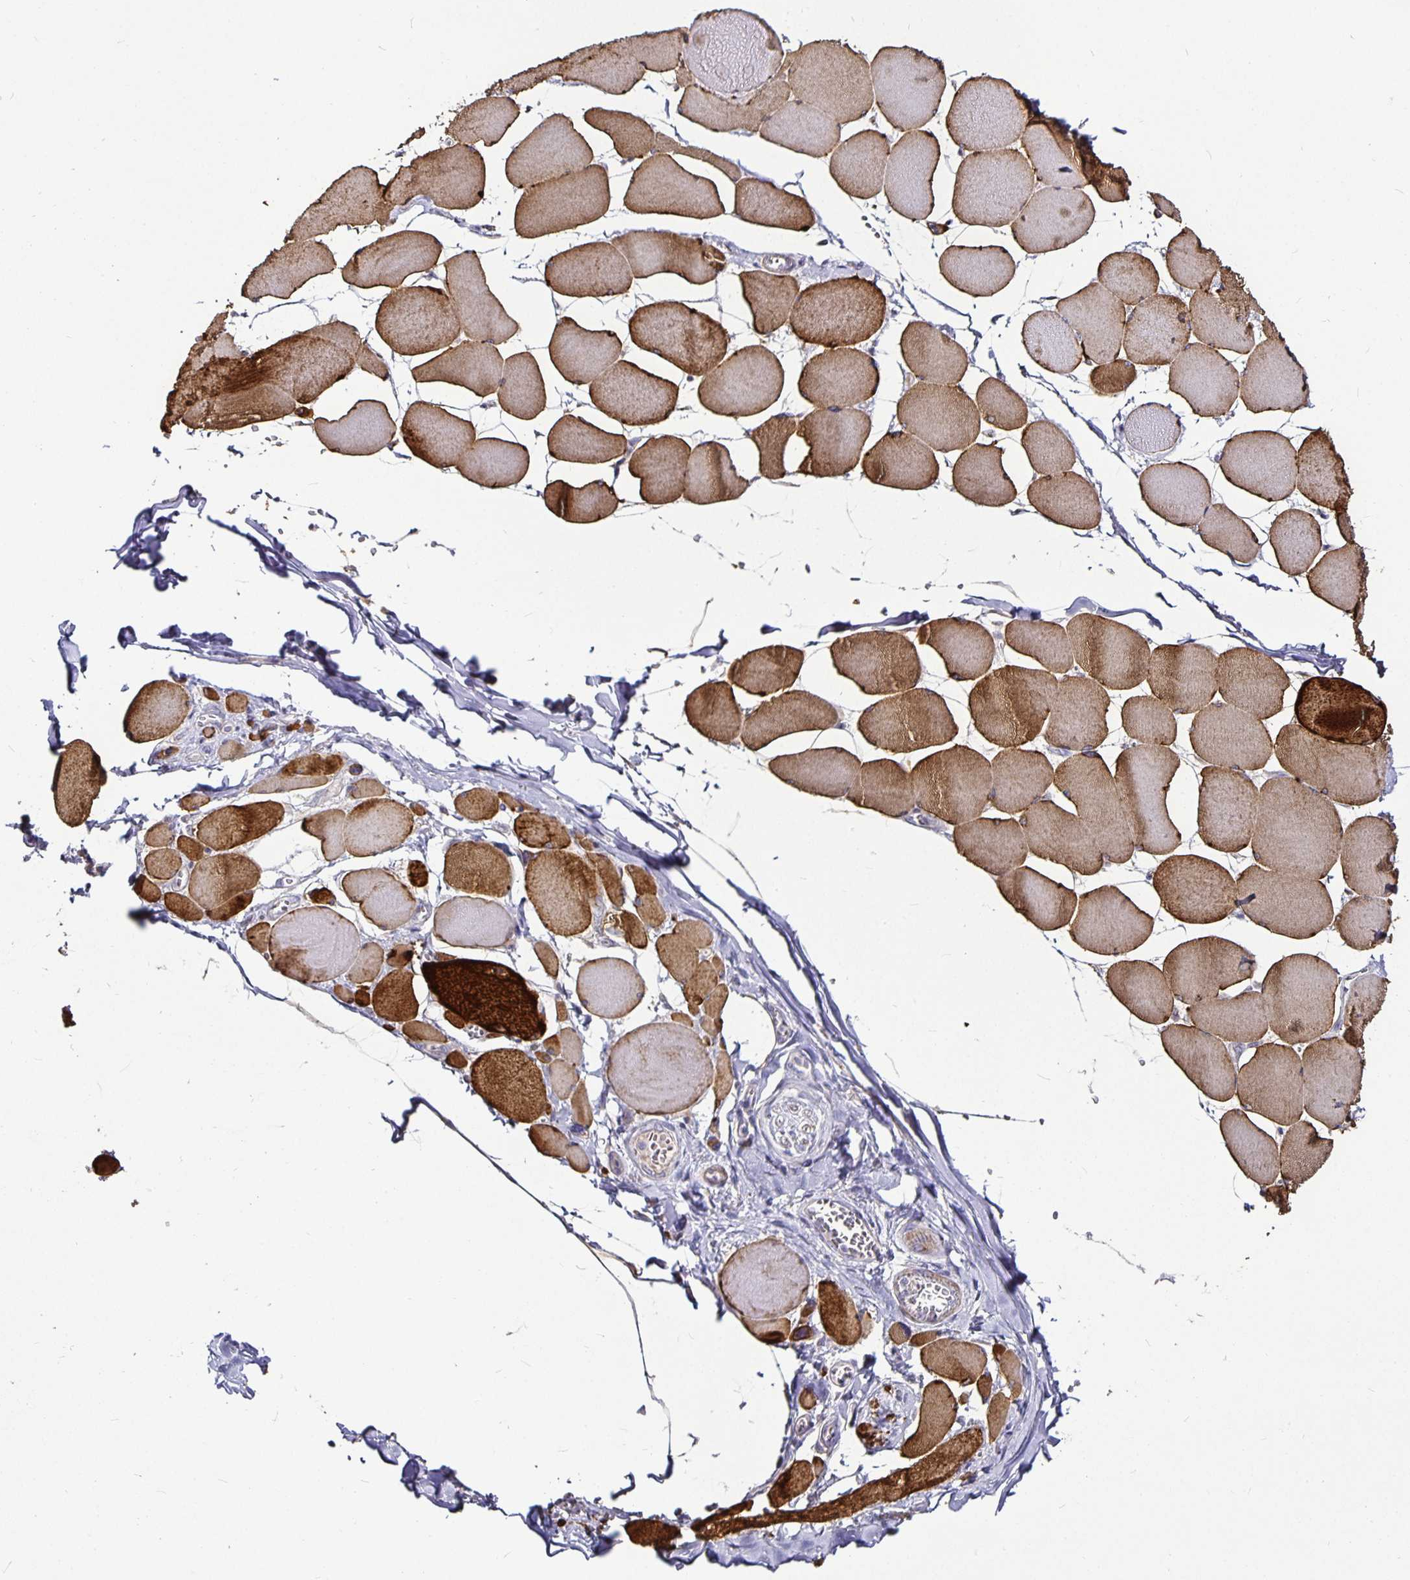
{"staining": {"intensity": "strong", "quantity": "25%-75%", "location": "cytoplasmic/membranous"}, "tissue": "skeletal muscle", "cell_type": "Myocytes", "image_type": "normal", "snomed": [{"axis": "morphology", "description": "Normal tissue, NOS"}, {"axis": "topography", "description": "Skeletal muscle"}], "caption": "A high-resolution photomicrograph shows immunohistochemistry (IHC) staining of unremarkable skeletal muscle, which exhibits strong cytoplasmic/membranous expression in about 25%-75% of myocytes. (Brightfield microscopy of DAB IHC at high magnification).", "gene": "CA12", "patient": {"sex": "female", "age": 75}}